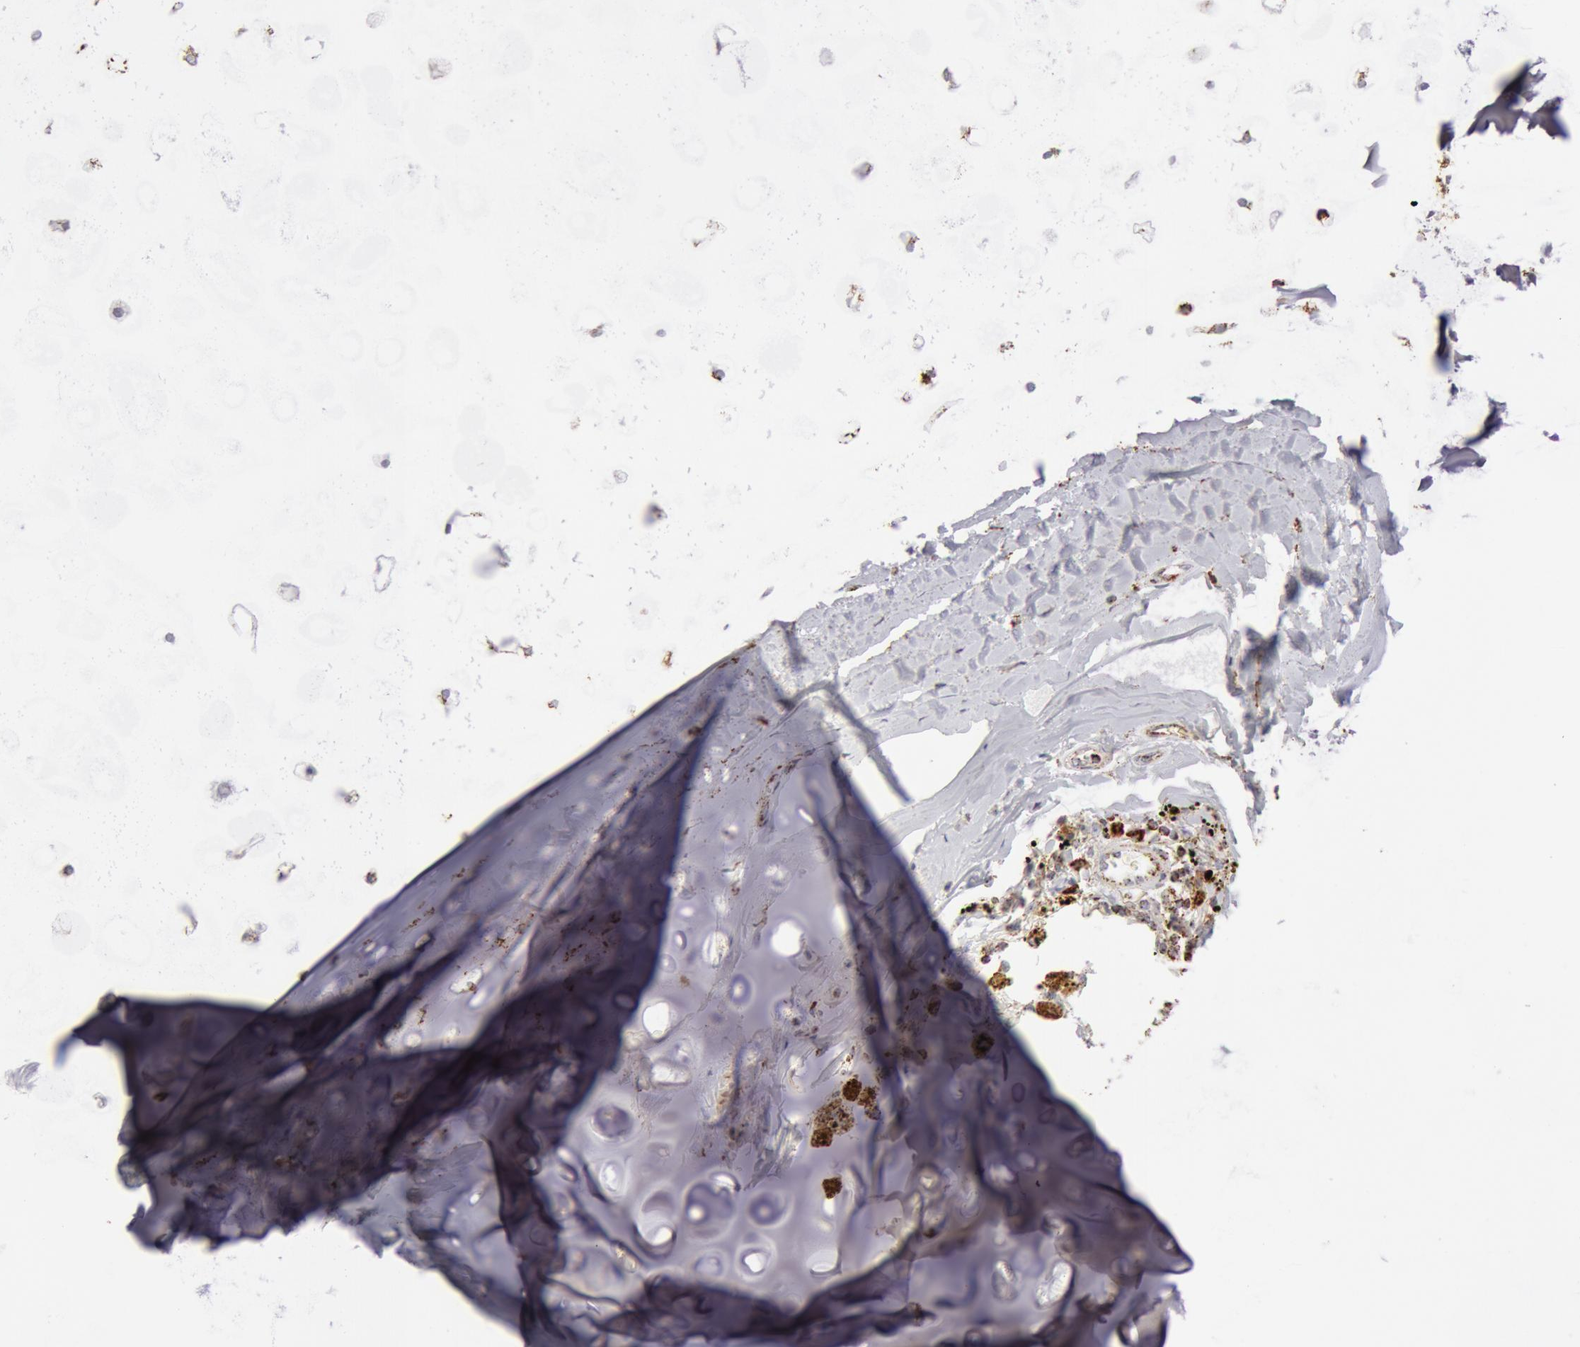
{"staining": {"intensity": "moderate", "quantity": ">75%", "location": "cytoplasmic/membranous"}, "tissue": "adipose tissue", "cell_type": "Adipocytes", "image_type": "normal", "snomed": [{"axis": "morphology", "description": "Normal tissue, NOS"}, {"axis": "topography", "description": "Cartilage tissue"}, {"axis": "topography", "description": "Lung"}], "caption": "Protein expression analysis of normal adipose tissue displays moderate cytoplasmic/membranous staining in approximately >75% of adipocytes. The protein is shown in brown color, while the nuclei are stained blue.", "gene": "ATP5F1B", "patient": {"sex": "male", "age": 65}}